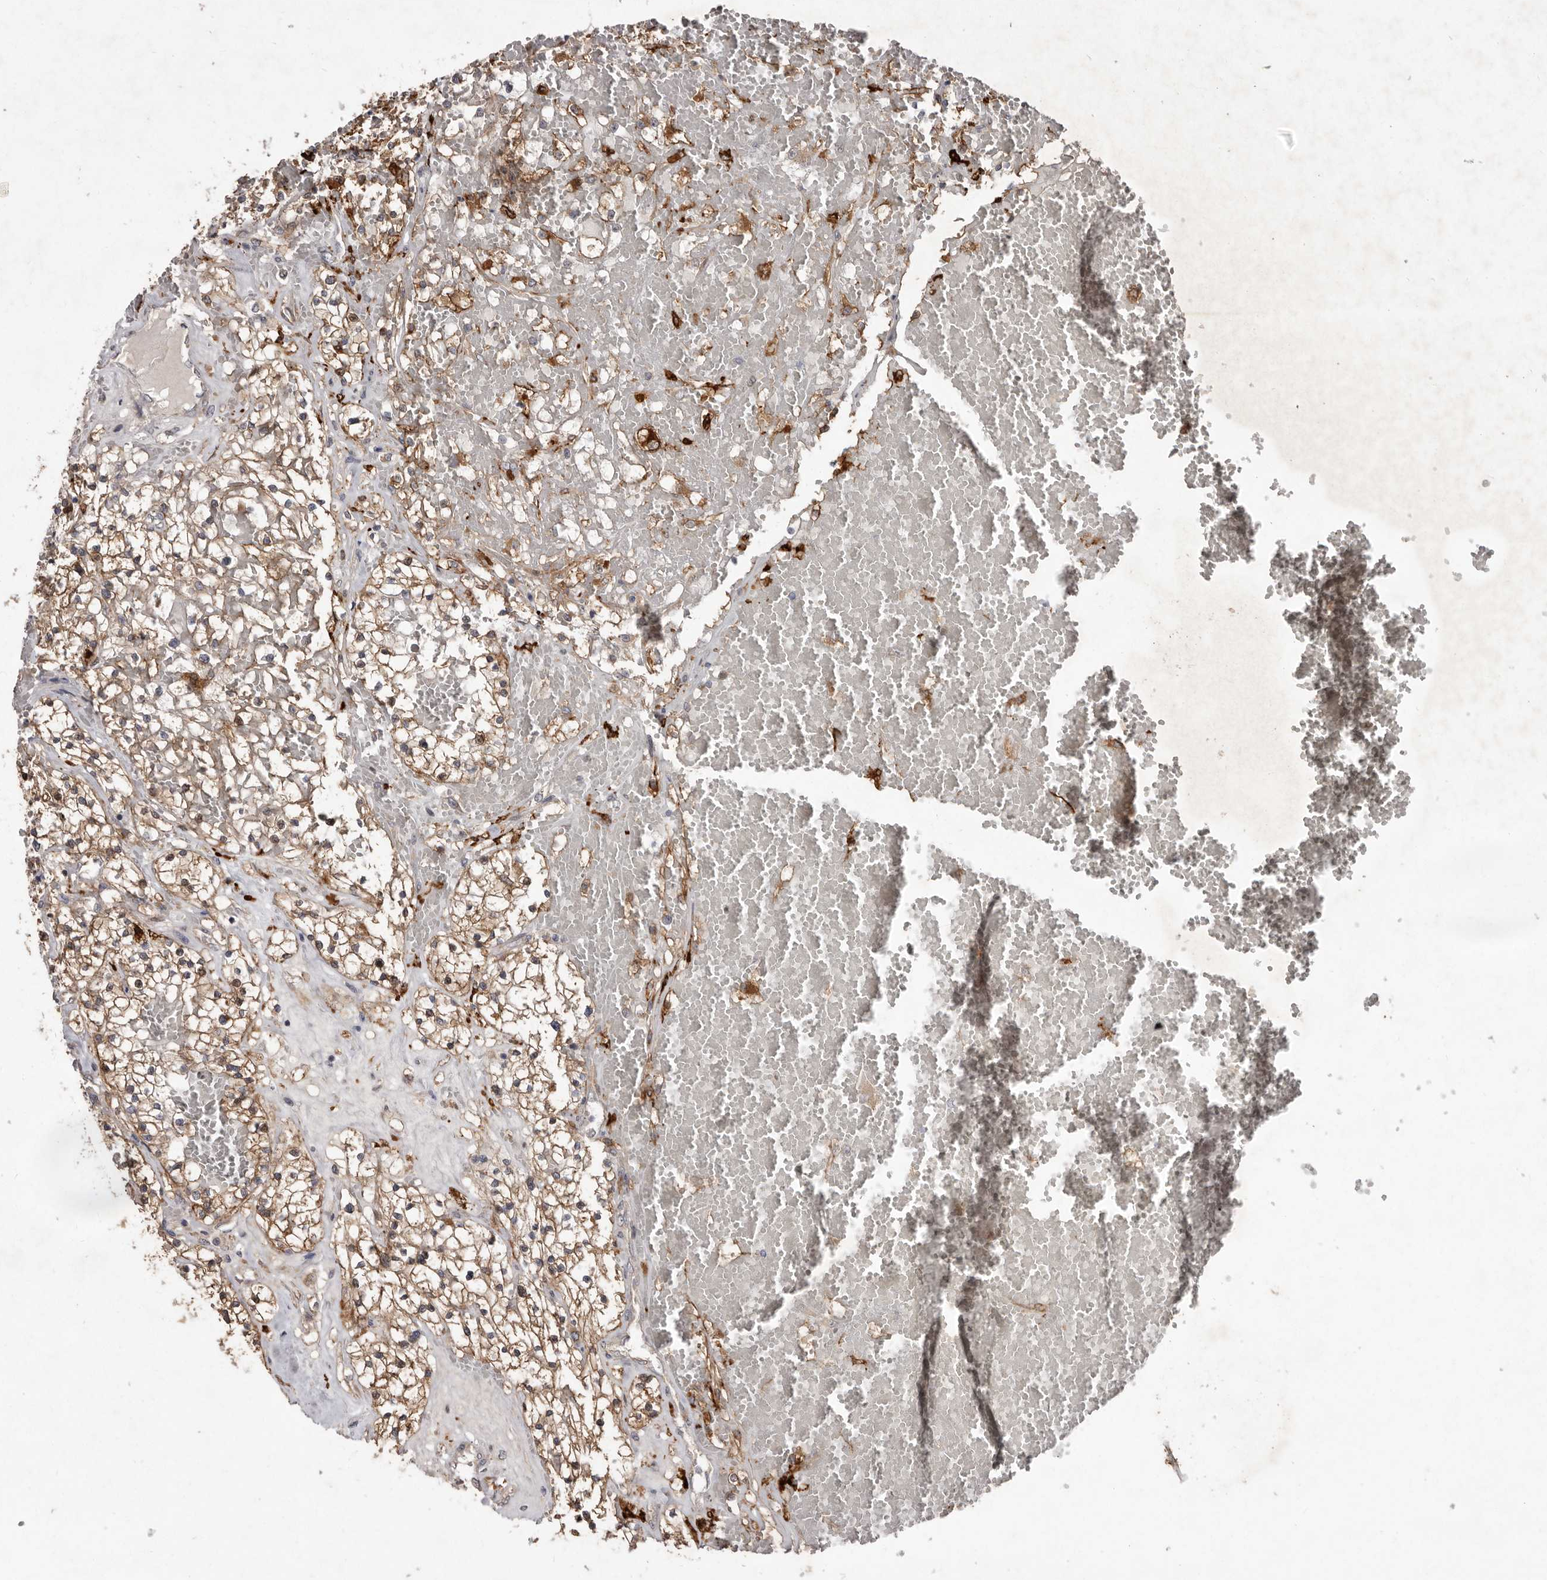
{"staining": {"intensity": "moderate", "quantity": ">75%", "location": "cytoplasmic/membranous"}, "tissue": "renal cancer", "cell_type": "Tumor cells", "image_type": "cancer", "snomed": [{"axis": "morphology", "description": "Normal tissue, NOS"}, {"axis": "morphology", "description": "Adenocarcinoma, NOS"}, {"axis": "topography", "description": "Kidney"}], "caption": "Tumor cells exhibit medium levels of moderate cytoplasmic/membranous positivity in approximately >75% of cells in renal adenocarcinoma.", "gene": "FLAD1", "patient": {"sex": "male", "age": 68}}